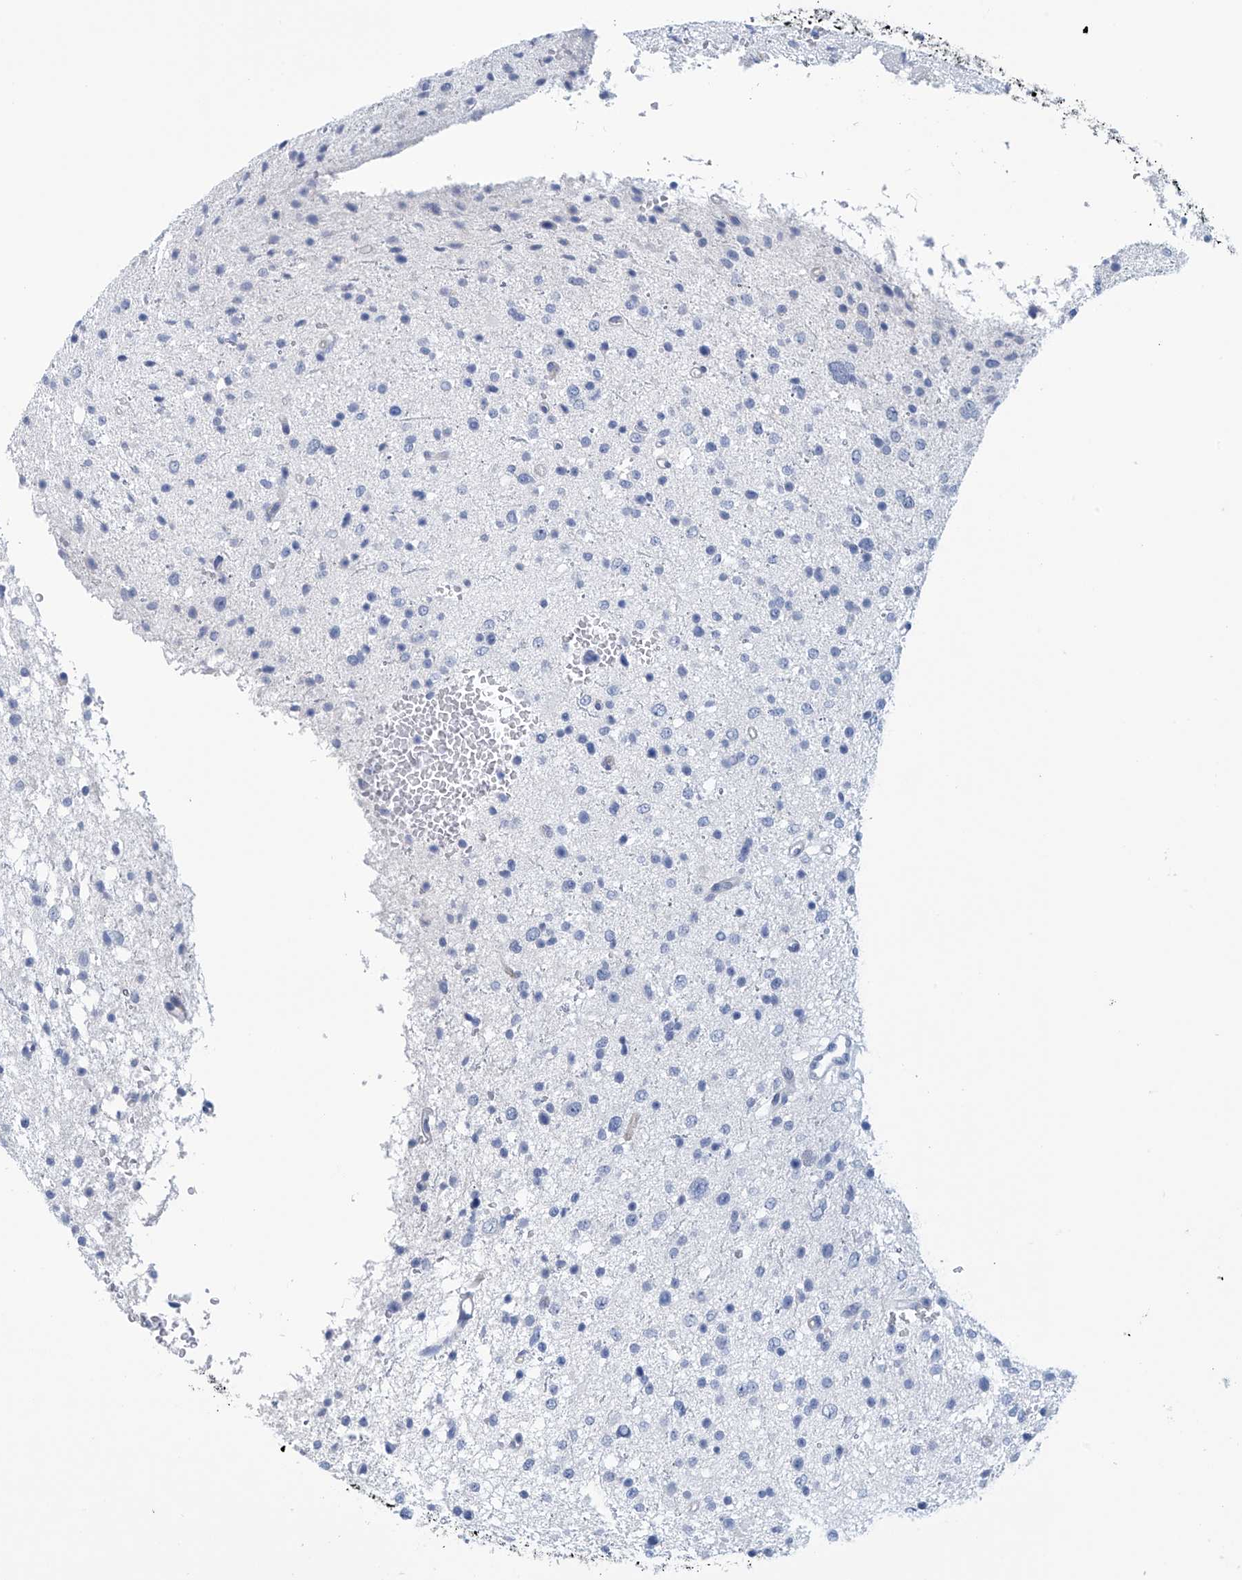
{"staining": {"intensity": "negative", "quantity": "none", "location": "none"}, "tissue": "glioma", "cell_type": "Tumor cells", "image_type": "cancer", "snomed": [{"axis": "morphology", "description": "Glioma, malignant, Low grade"}, {"axis": "topography", "description": "Brain"}], "caption": "Immunohistochemistry histopathology image of neoplastic tissue: malignant low-grade glioma stained with DAB (3,3'-diaminobenzidine) reveals no significant protein expression in tumor cells.", "gene": "DSP", "patient": {"sex": "female", "age": 37}}